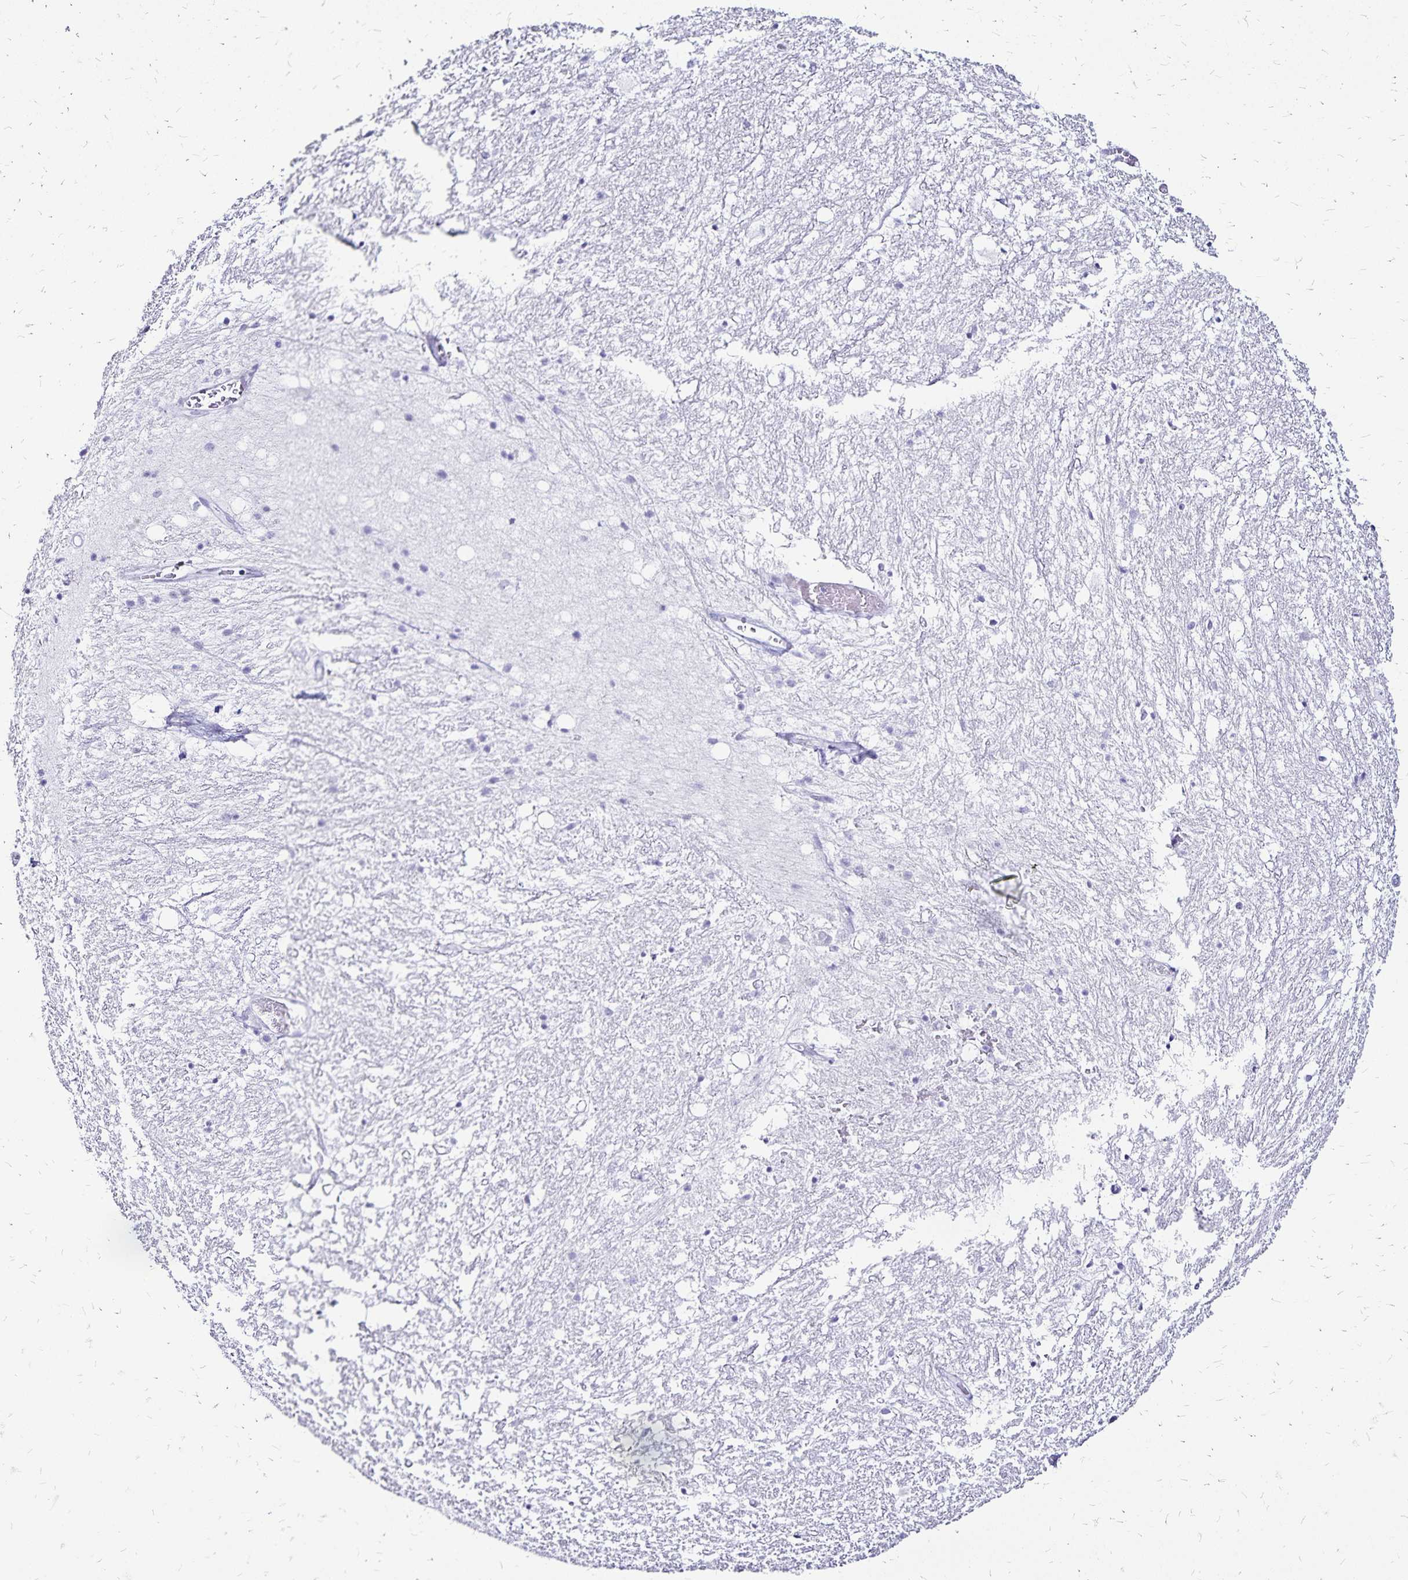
{"staining": {"intensity": "negative", "quantity": "none", "location": "none"}, "tissue": "hippocampus", "cell_type": "Glial cells", "image_type": "normal", "snomed": [{"axis": "morphology", "description": "Normal tissue, NOS"}, {"axis": "topography", "description": "Hippocampus"}], "caption": "Benign hippocampus was stained to show a protein in brown. There is no significant staining in glial cells. The staining was performed using DAB (3,3'-diaminobenzidine) to visualize the protein expression in brown, while the nuclei were stained in blue with hematoxylin (Magnification: 20x).", "gene": "LIN28B", "patient": {"sex": "female", "age": 52}}